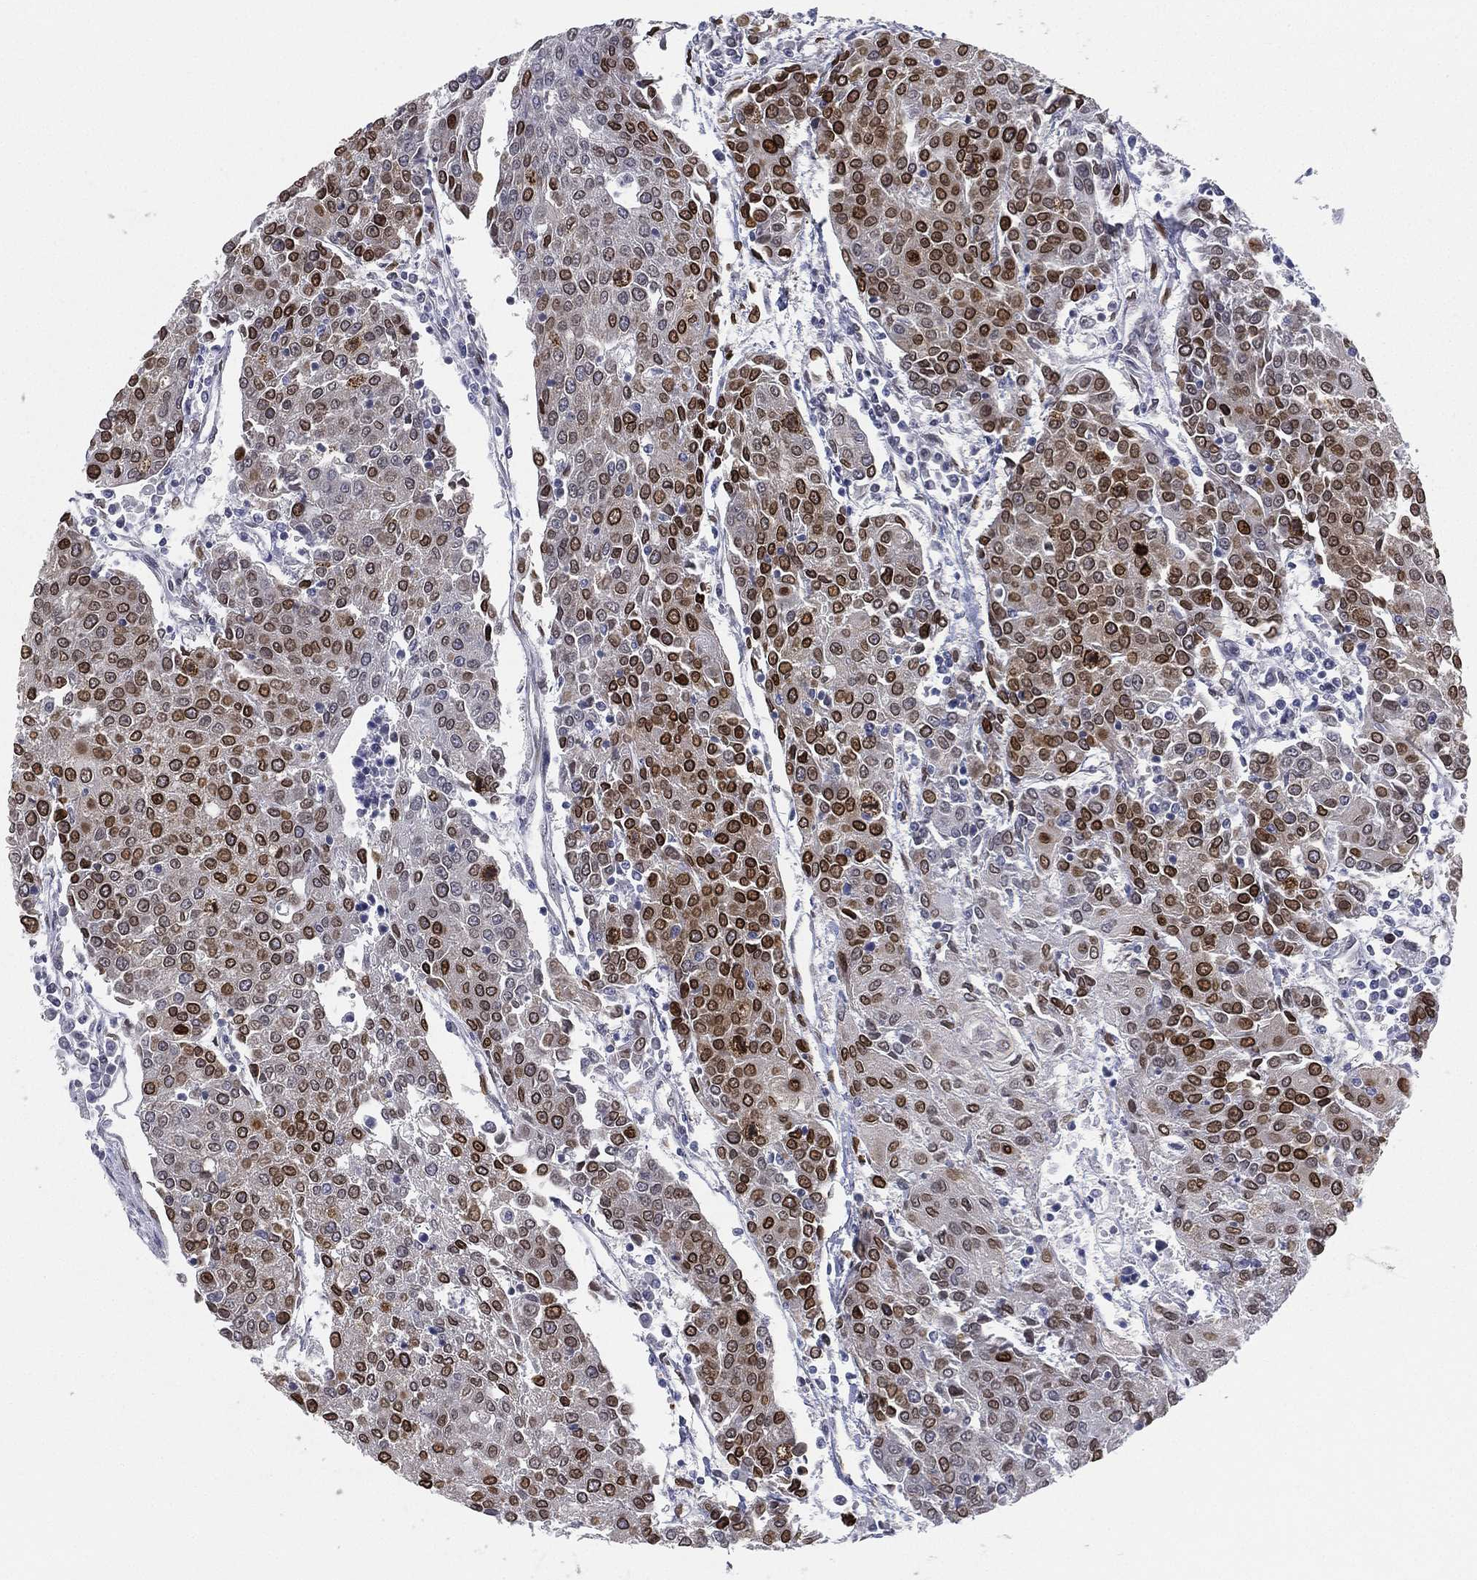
{"staining": {"intensity": "strong", "quantity": "25%-75%", "location": "nuclear"}, "tissue": "urothelial cancer", "cell_type": "Tumor cells", "image_type": "cancer", "snomed": [{"axis": "morphology", "description": "Urothelial carcinoma, High grade"}, {"axis": "topography", "description": "Urinary bladder"}], "caption": "This is an image of immunohistochemistry (IHC) staining of urothelial carcinoma (high-grade), which shows strong staining in the nuclear of tumor cells.", "gene": "LMNB1", "patient": {"sex": "female", "age": 85}}